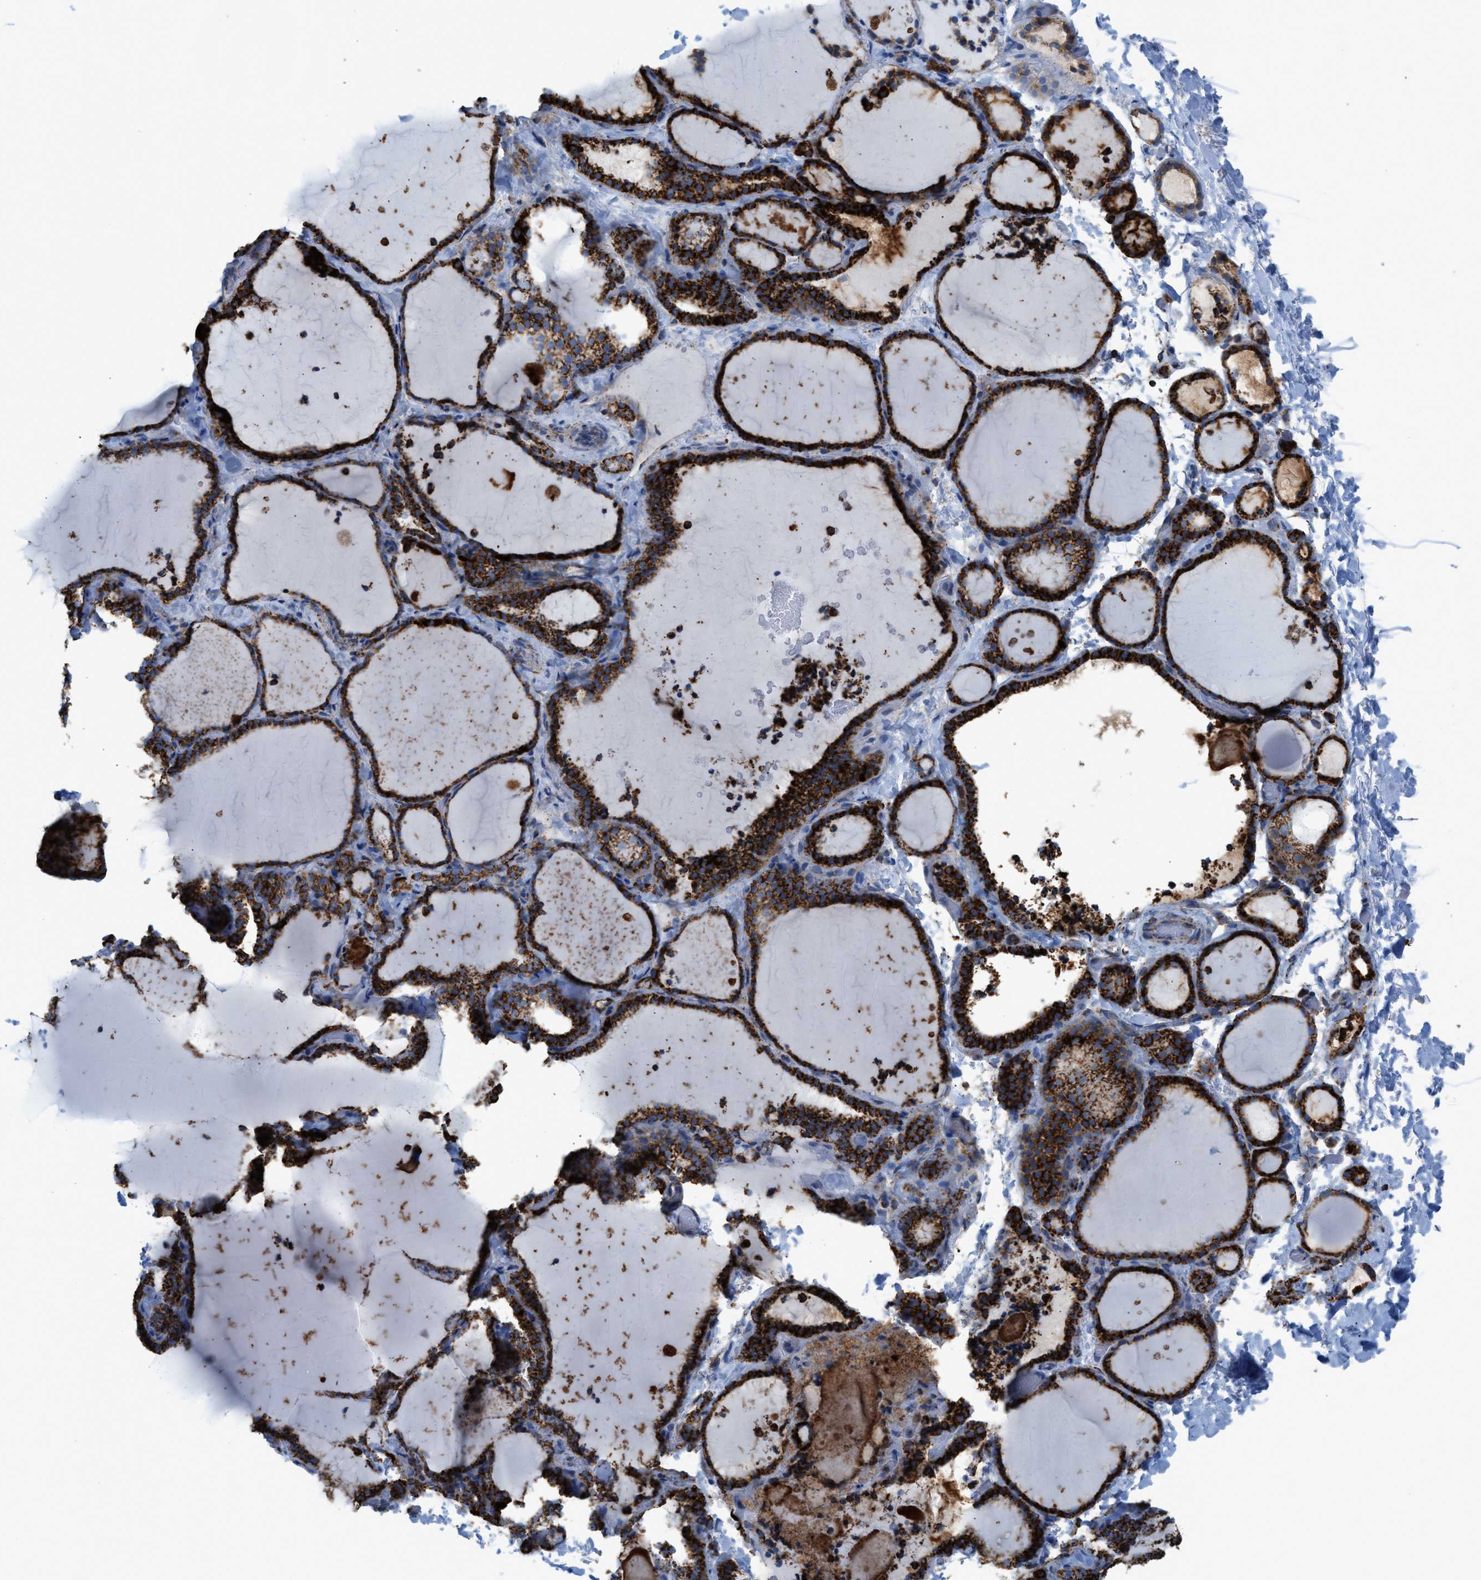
{"staining": {"intensity": "strong", "quantity": ">75%", "location": "cytoplasmic/membranous"}, "tissue": "thyroid gland", "cell_type": "Glandular cells", "image_type": "normal", "snomed": [{"axis": "morphology", "description": "Normal tissue, NOS"}, {"axis": "topography", "description": "Thyroid gland"}], "caption": "Strong cytoplasmic/membranous expression for a protein is identified in about >75% of glandular cells of unremarkable thyroid gland using immunohistochemistry.", "gene": "ECHS1", "patient": {"sex": "female", "age": 22}}